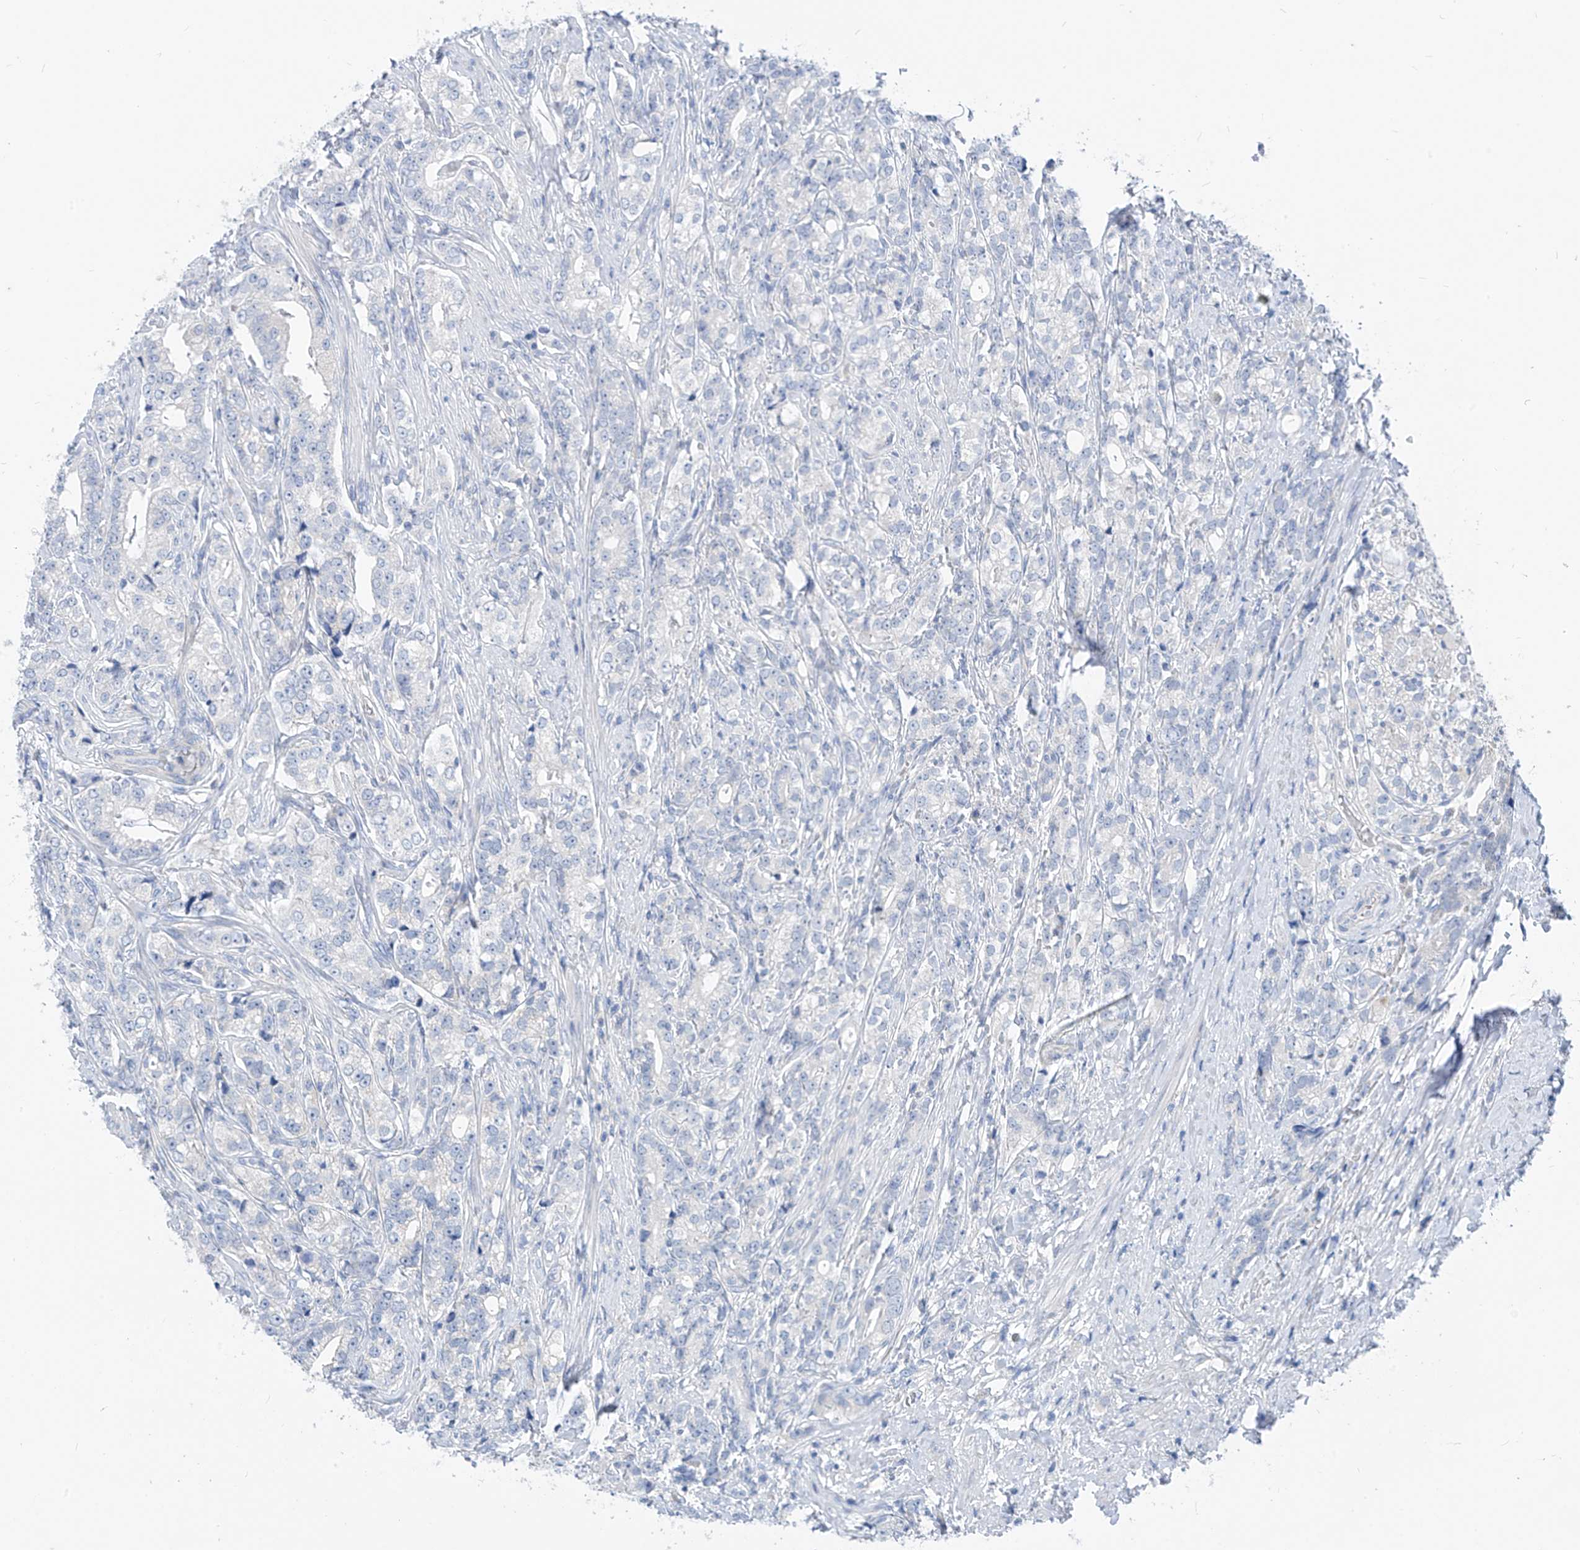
{"staining": {"intensity": "negative", "quantity": "none", "location": "none"}, "tissue": "prostate cancer", "cell_type": "Tumor cells", "image_type": "cancer", "snomed": [{"axis": "morphology", "description": "Adenocarcinoma, High grade"}, {"axis": "topography", "description": "Prostate"}], "caption": "Immunohistochemistry (IHC) histopathology image of prostate cancer (adenocarcinoma (high-grade)) stained for a protein (brown), which exhibits no staining in tumor cells. The staining is performed using DAB brown chromogen with nuclei counter-stained in using hematoxylin.", "gene": "LDAH", "patient": {"sex": "male", "age": 69}}